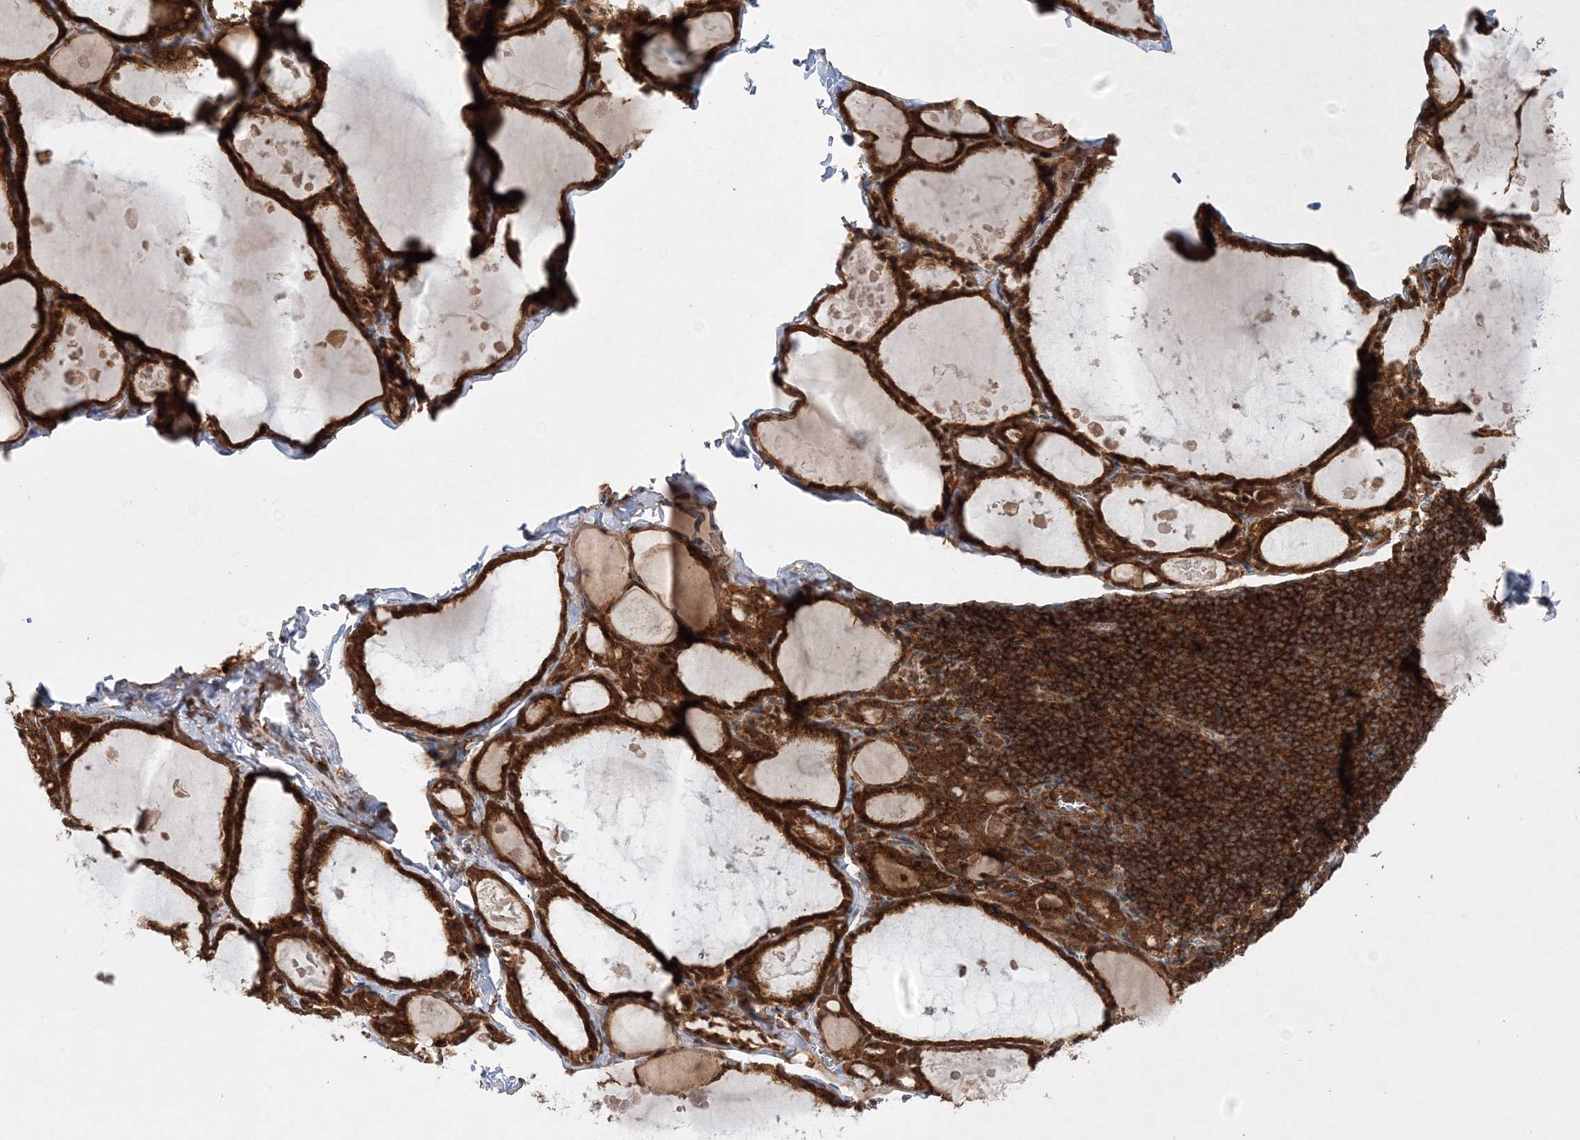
{"staining": {"intensity": "strong", "quantity": ">75%", "location": "cytoplasmic/membranous"}, "tissue": "thyroid gland", "cell_type": "Glandular cells", "image_type": "normal", "snomed": [{"axis": "morphology", "description": "Normal tissue, NOS"}, {"axis": "topography", "description": "Thyroid gland"}], "caption": "Immunohistochemistry (IHC) (DAB (3,3'-diaminobenzidine)) staining of normal human thyroid gland demonstrates strong cytoplasmic/membranous protein staining in approximately >75% of glandular cells. The protein is stained brown, and the nuclei are stained in blue (DAB (3,3'-diaminobenzidine) IHC with brightfield microscopy, high magnification).", "gene": "WDR37", "patient": {"sex": "male", "age": 56}}